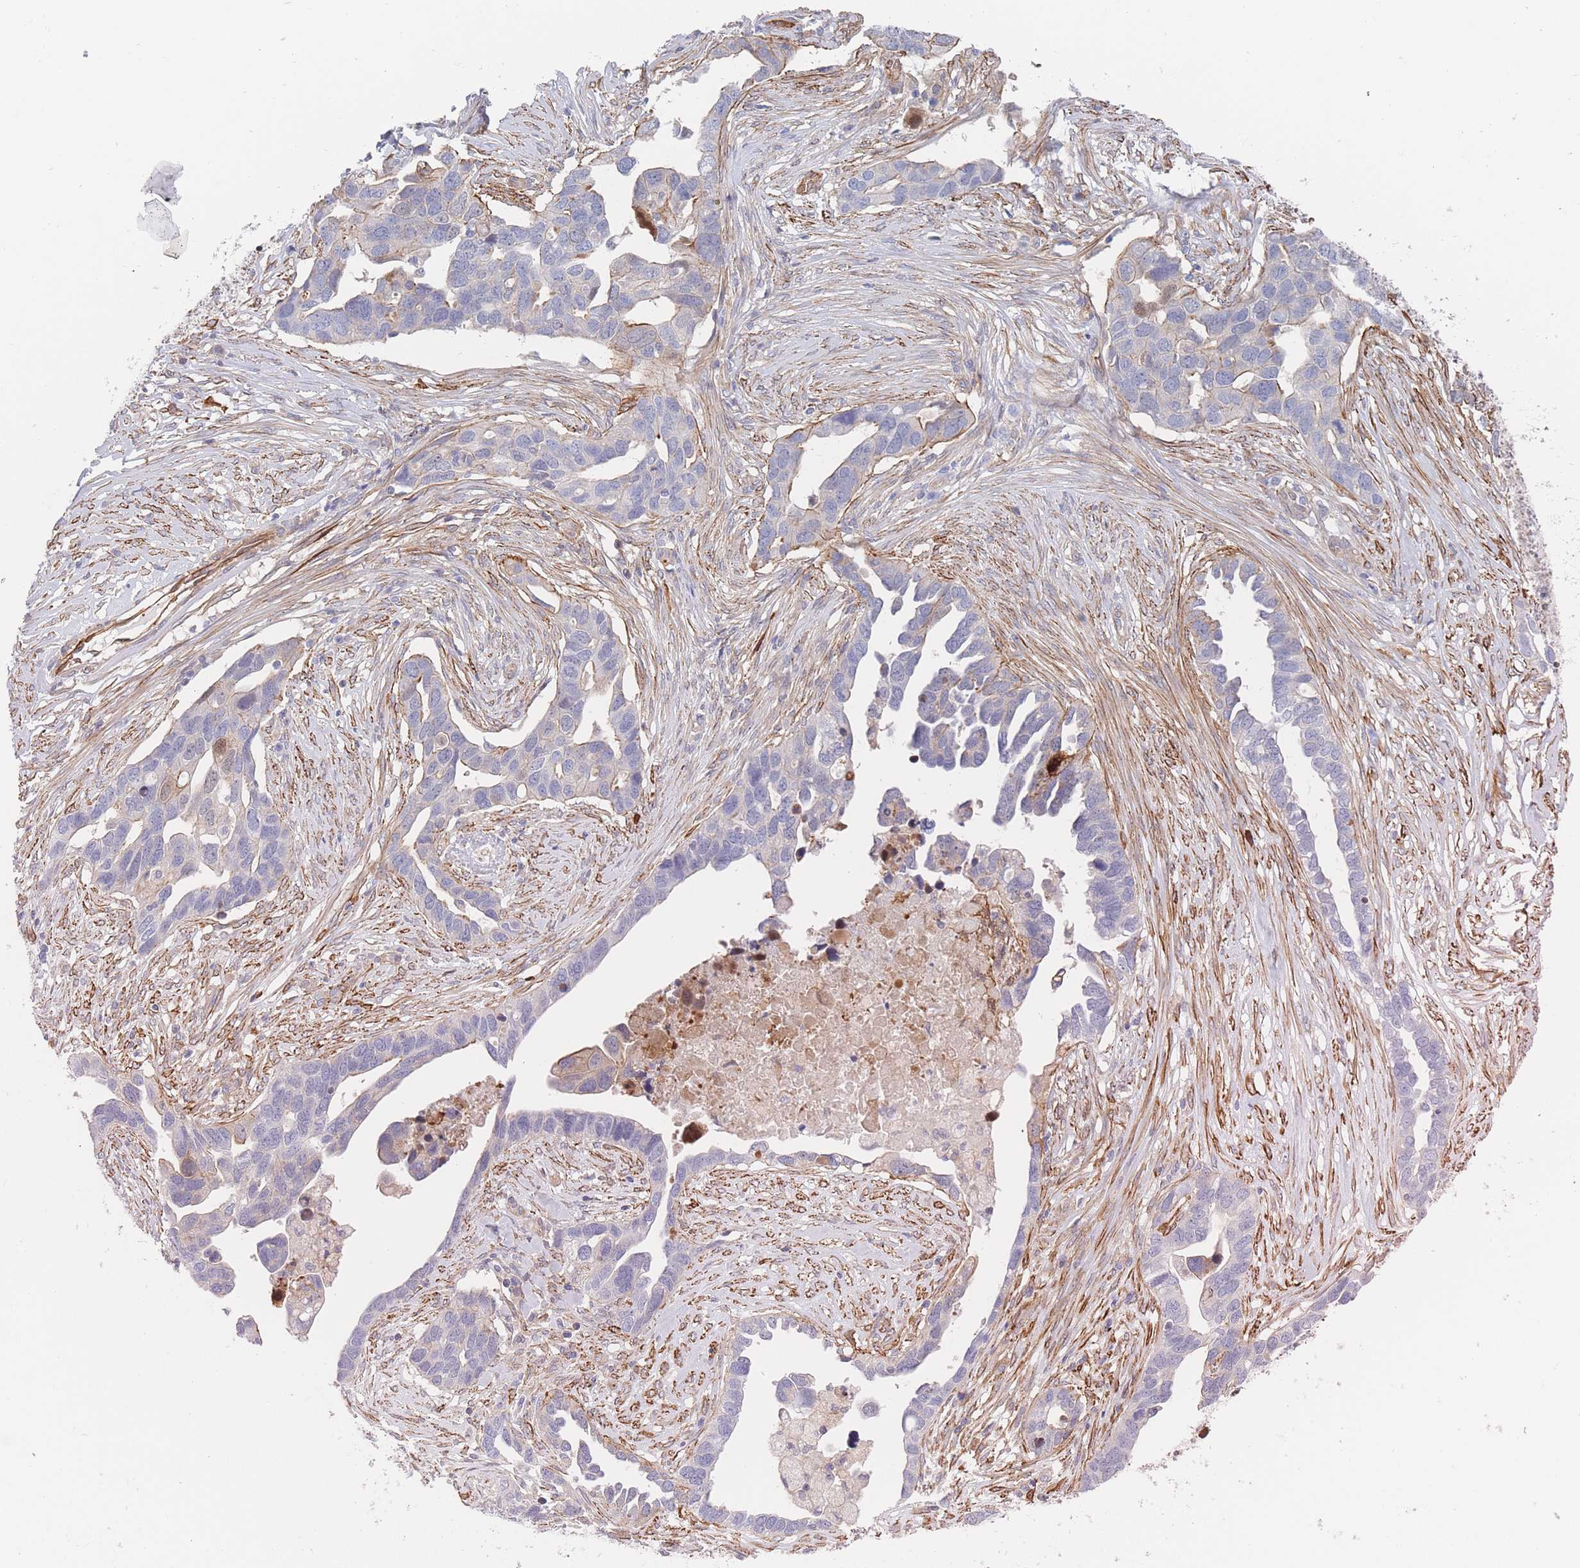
{"staining": {"intensity": "negative", "quantity": "none", "location": "none"}, "tissue": "ovarian cancer", "cell_type": "Tumor cells", "image_type": "cancer", "snomed": [{"axis": "morphology", "description": "Cystadenocarcinoma, serous, NOS"}, {"axis": "topography", "description": "Ovary"}], "caption": "IHC image of human serous cystadenocarcinoma (ovarian) stained for a protein (brown), which exhibits no expression in tumor cells.", "gene": "G6PC1", "patient": {"sex": "female", "age": 54}}